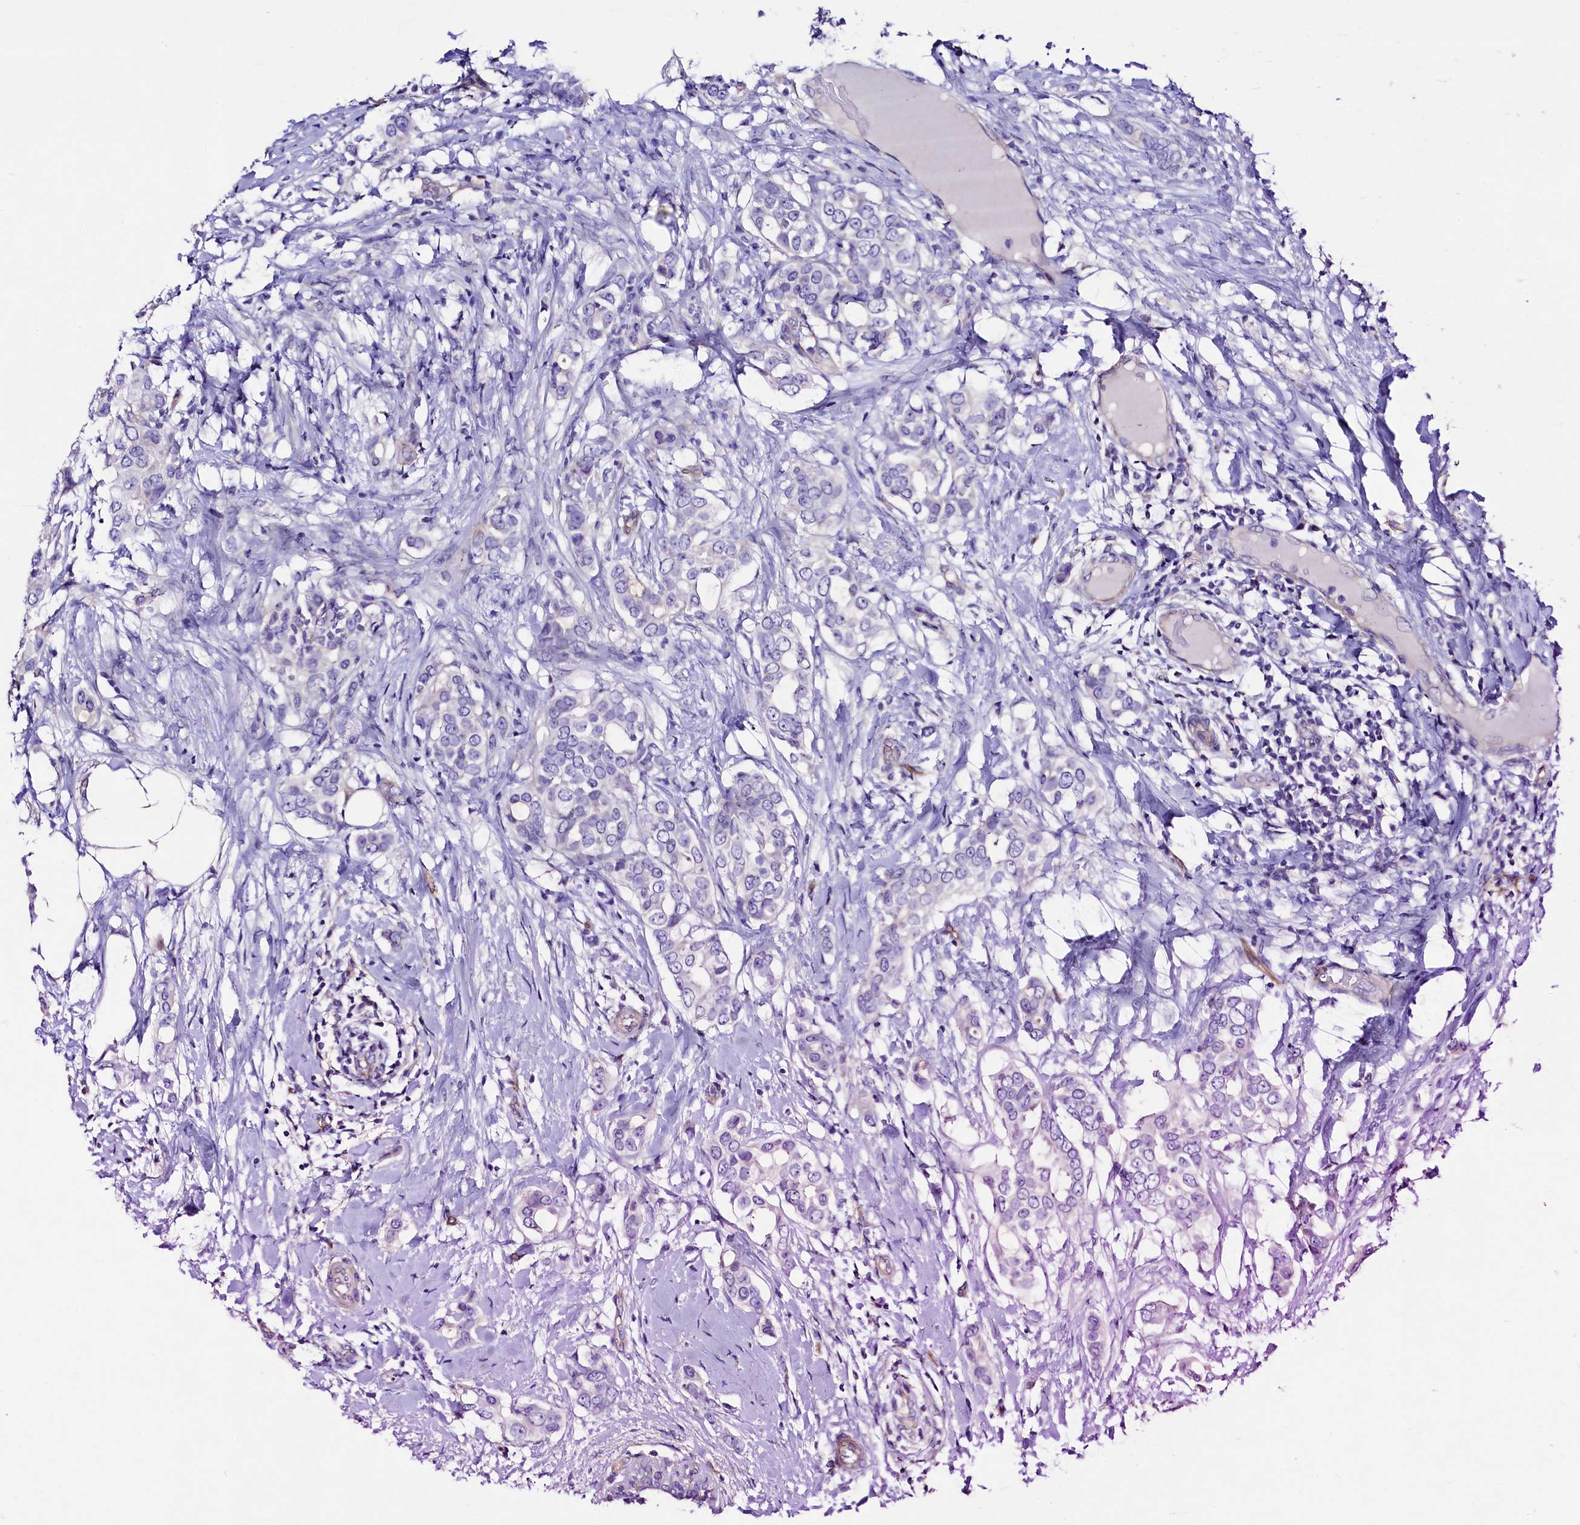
{"staining": {"intensity": "negative", "quantity": "none", "location": "none"}, "tissue": "breast cancer", "cell_type": "Tumor cells", "image_type": "cancer", "snomed": [{"axis": "morphology", "description": "Lobular carcinoma"}, {"axis": "topography", "description": "Breast"}], "caption": "Immunohistochemical staining of breast cancer (lobular carcinoma) shows no significant expression in tumor cells. Brightfield microscopy of immunohistochemistry (IHC) stained with DAB (brown) and hematoxylin (blue), captured at high magnification.", "gene": "SLF1", "patient": {"sex": "female", "age": 51}}